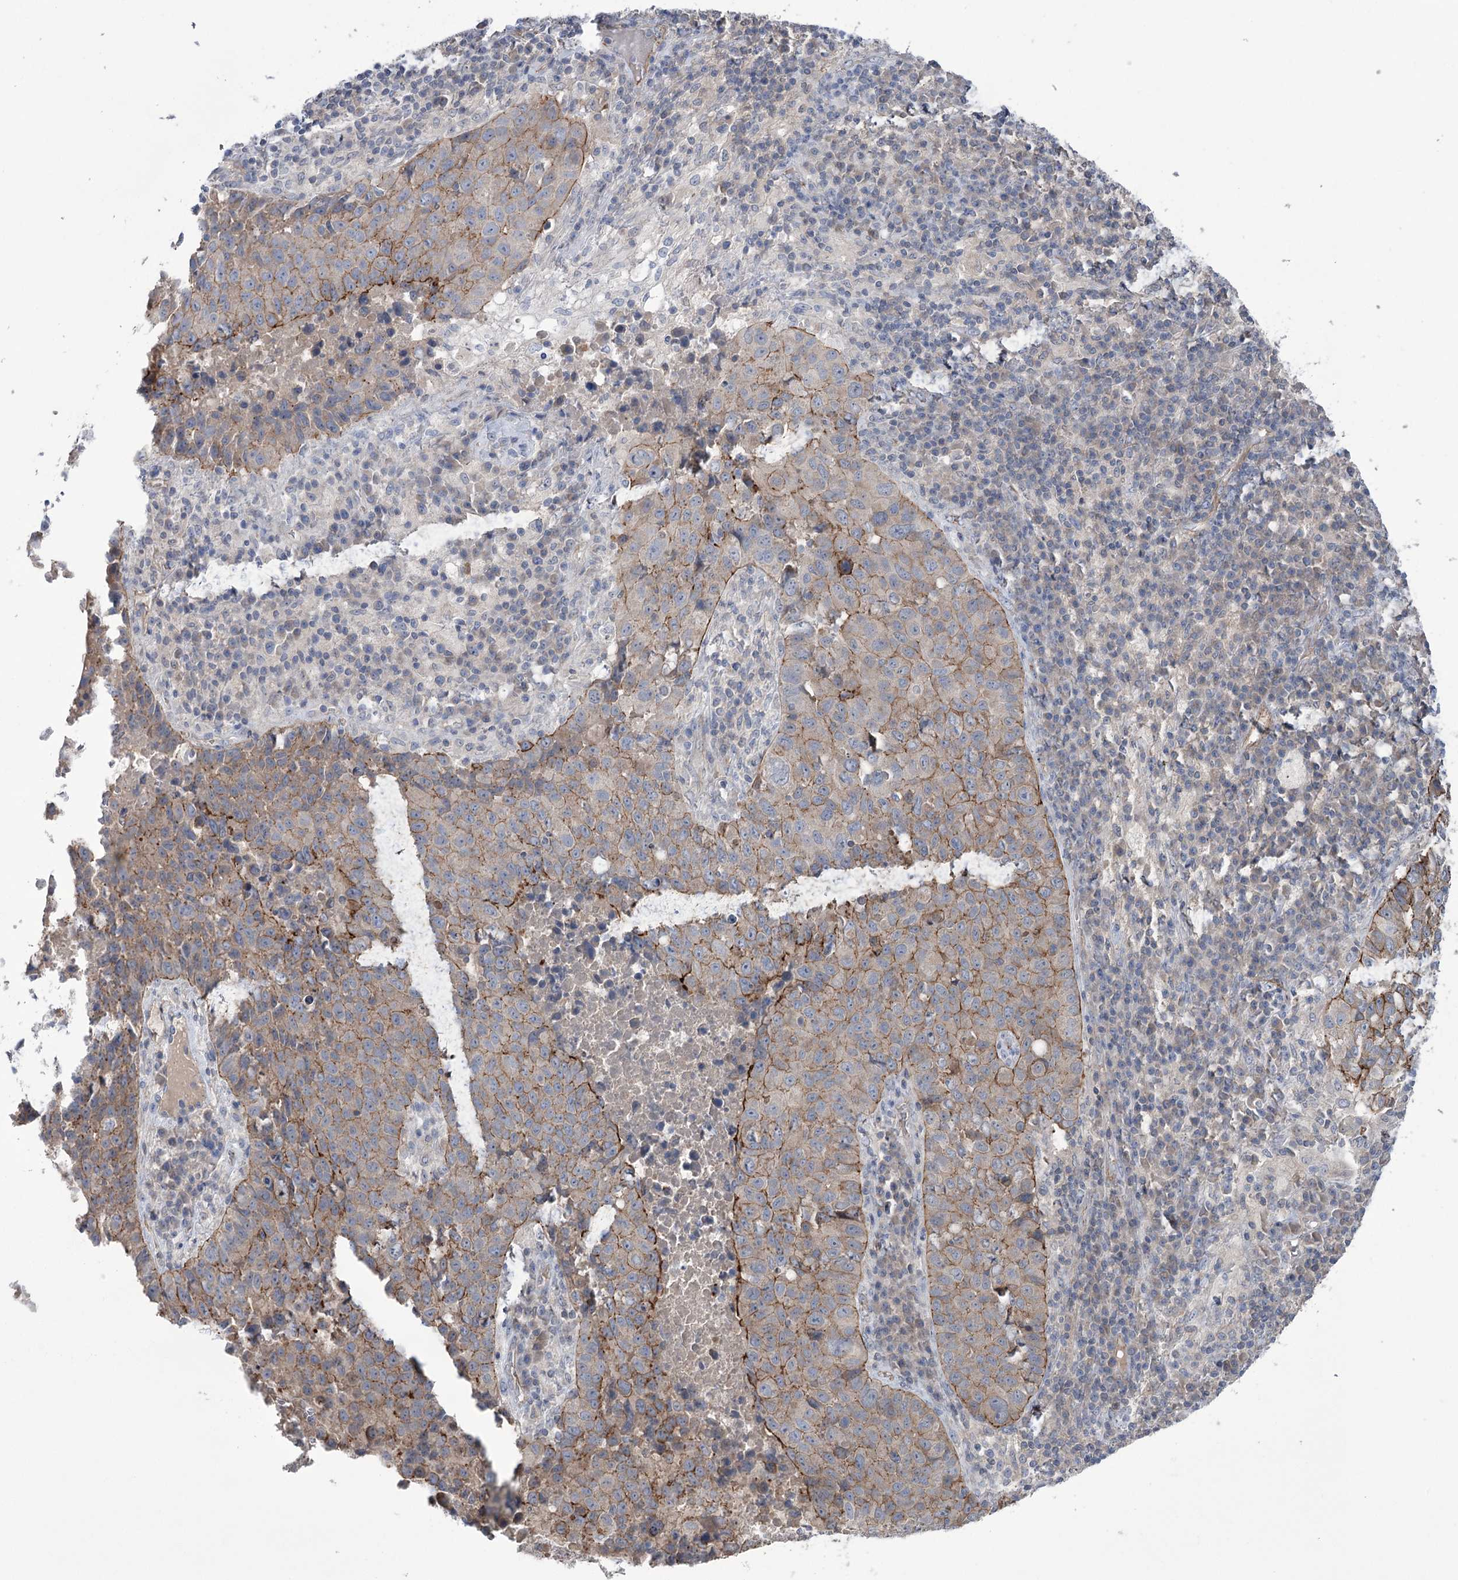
{"staining": {"intensity": "moderate", "quantity": "25%-75%", "location": "cytoplasmic/membranous"}, "tissue": "lung cancer", "cell_type": "Tumor cells", "image_type": "cancer", "snomed": [{"axis": "morphology", "description": "Squamous cell carcinoma, NOS"}, {"axis": "topography", "description": "Lung"}], "caption": "Immunohistochemical staining of squamous cell carcinoma (lung) exhibits medium levels of moderate cytoplasmic/membranous positivity in about 25%-75% of tumor cells. Nuclei are stained in blue.", "gene": "TRIM71", "patient": {"sex": "male", "age": 73}}